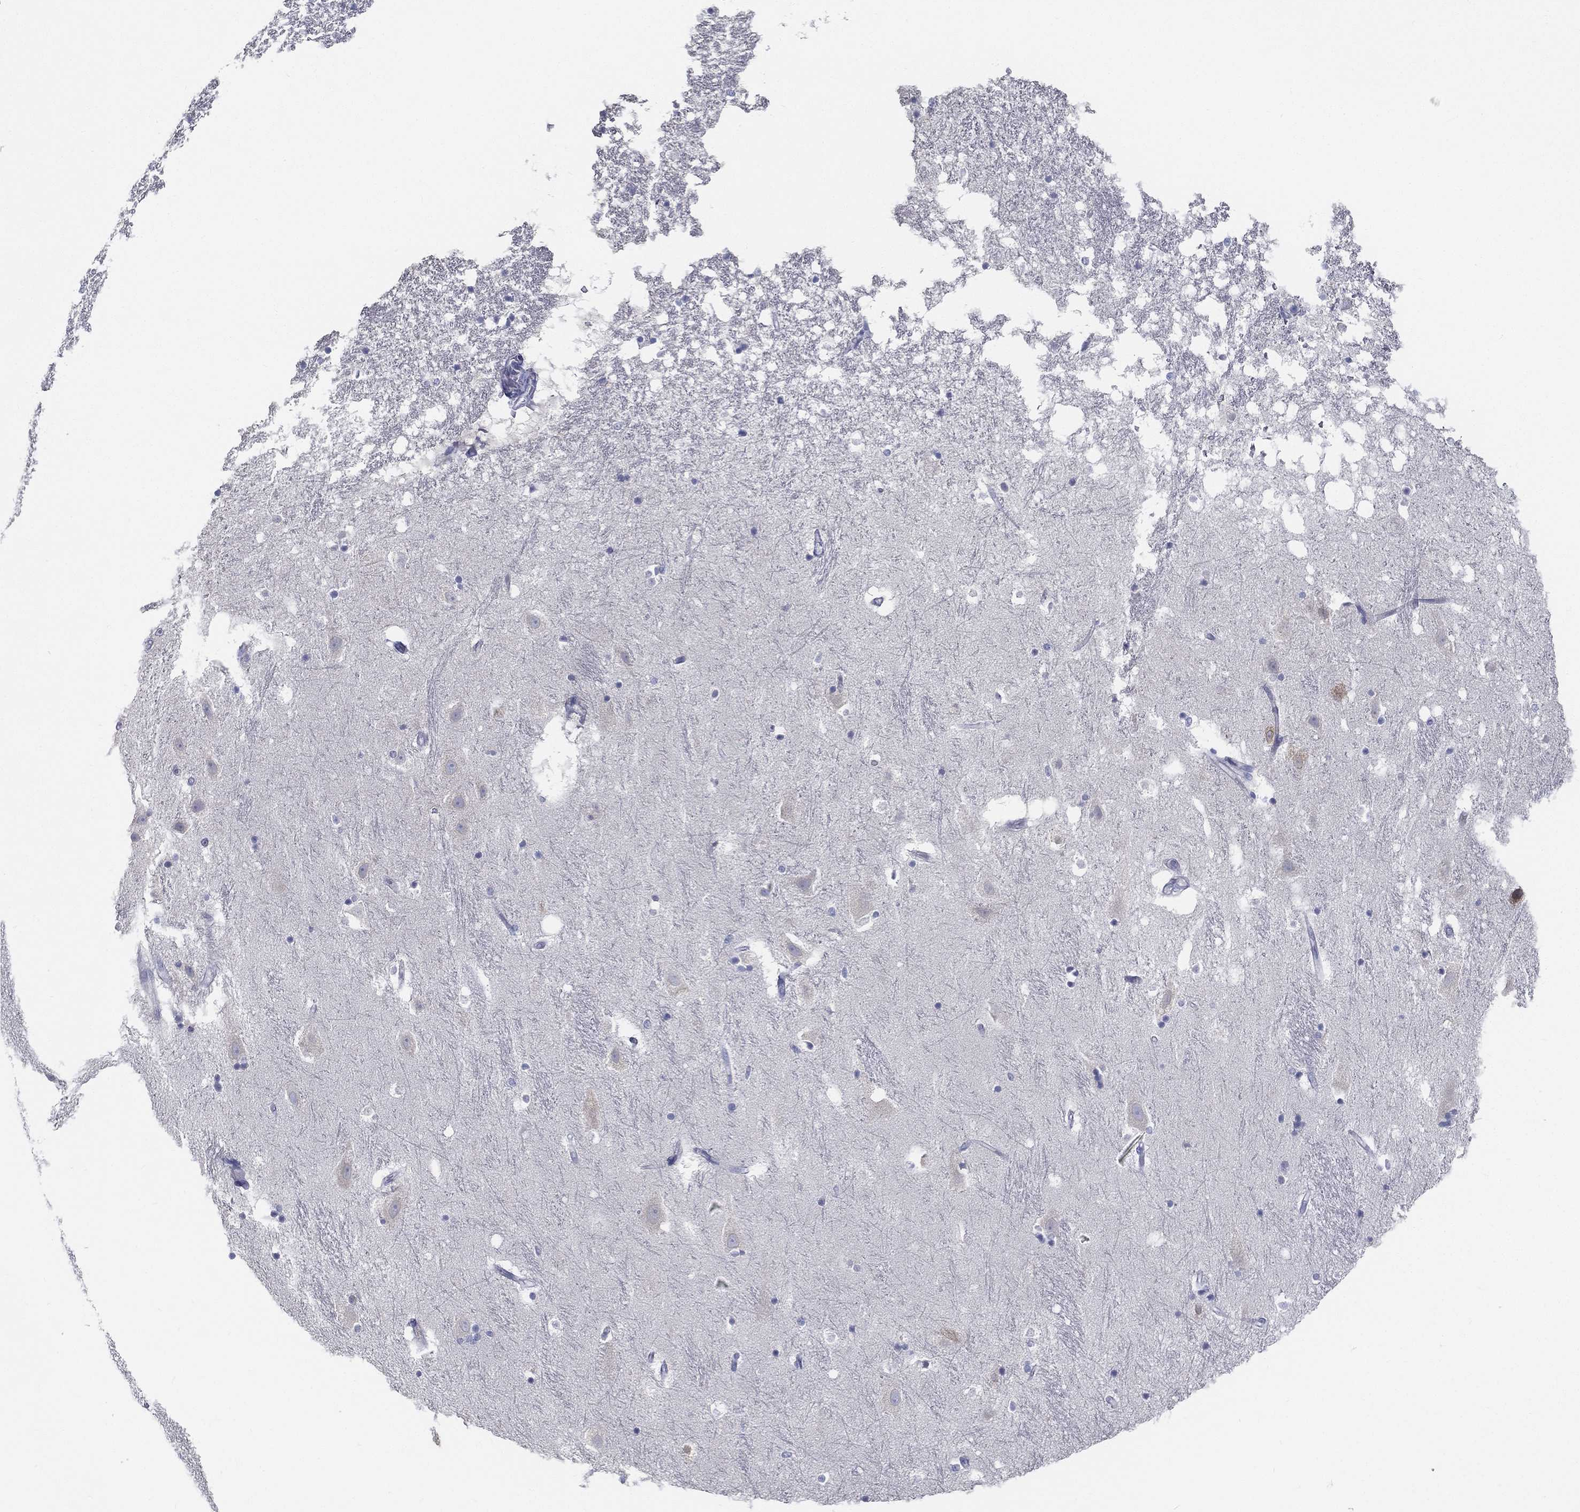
{"staining": {"intensity": "negative", "quantity": "none", "location": "none"}, "tissue": "hippocampus", "cell_type": "Glial cells", "image_type": "normal", "snomed": [{"axis": "morphology", "description": "Normal tissue, NOS"}, {"axis": "topography", "description": "Hippocampus"}], "caption": "IHC histopathology image of normal hippocampus: hippocampus stained with DAB (3,3'-diaminobenzidine) demonstrates no significant protein staining in glial cells. (Brightfield microscopy of DAB immunohistochemistry (IHC) at high magnification).", "gene": "STS", "patient": {"sex": "male", "age": 49}}